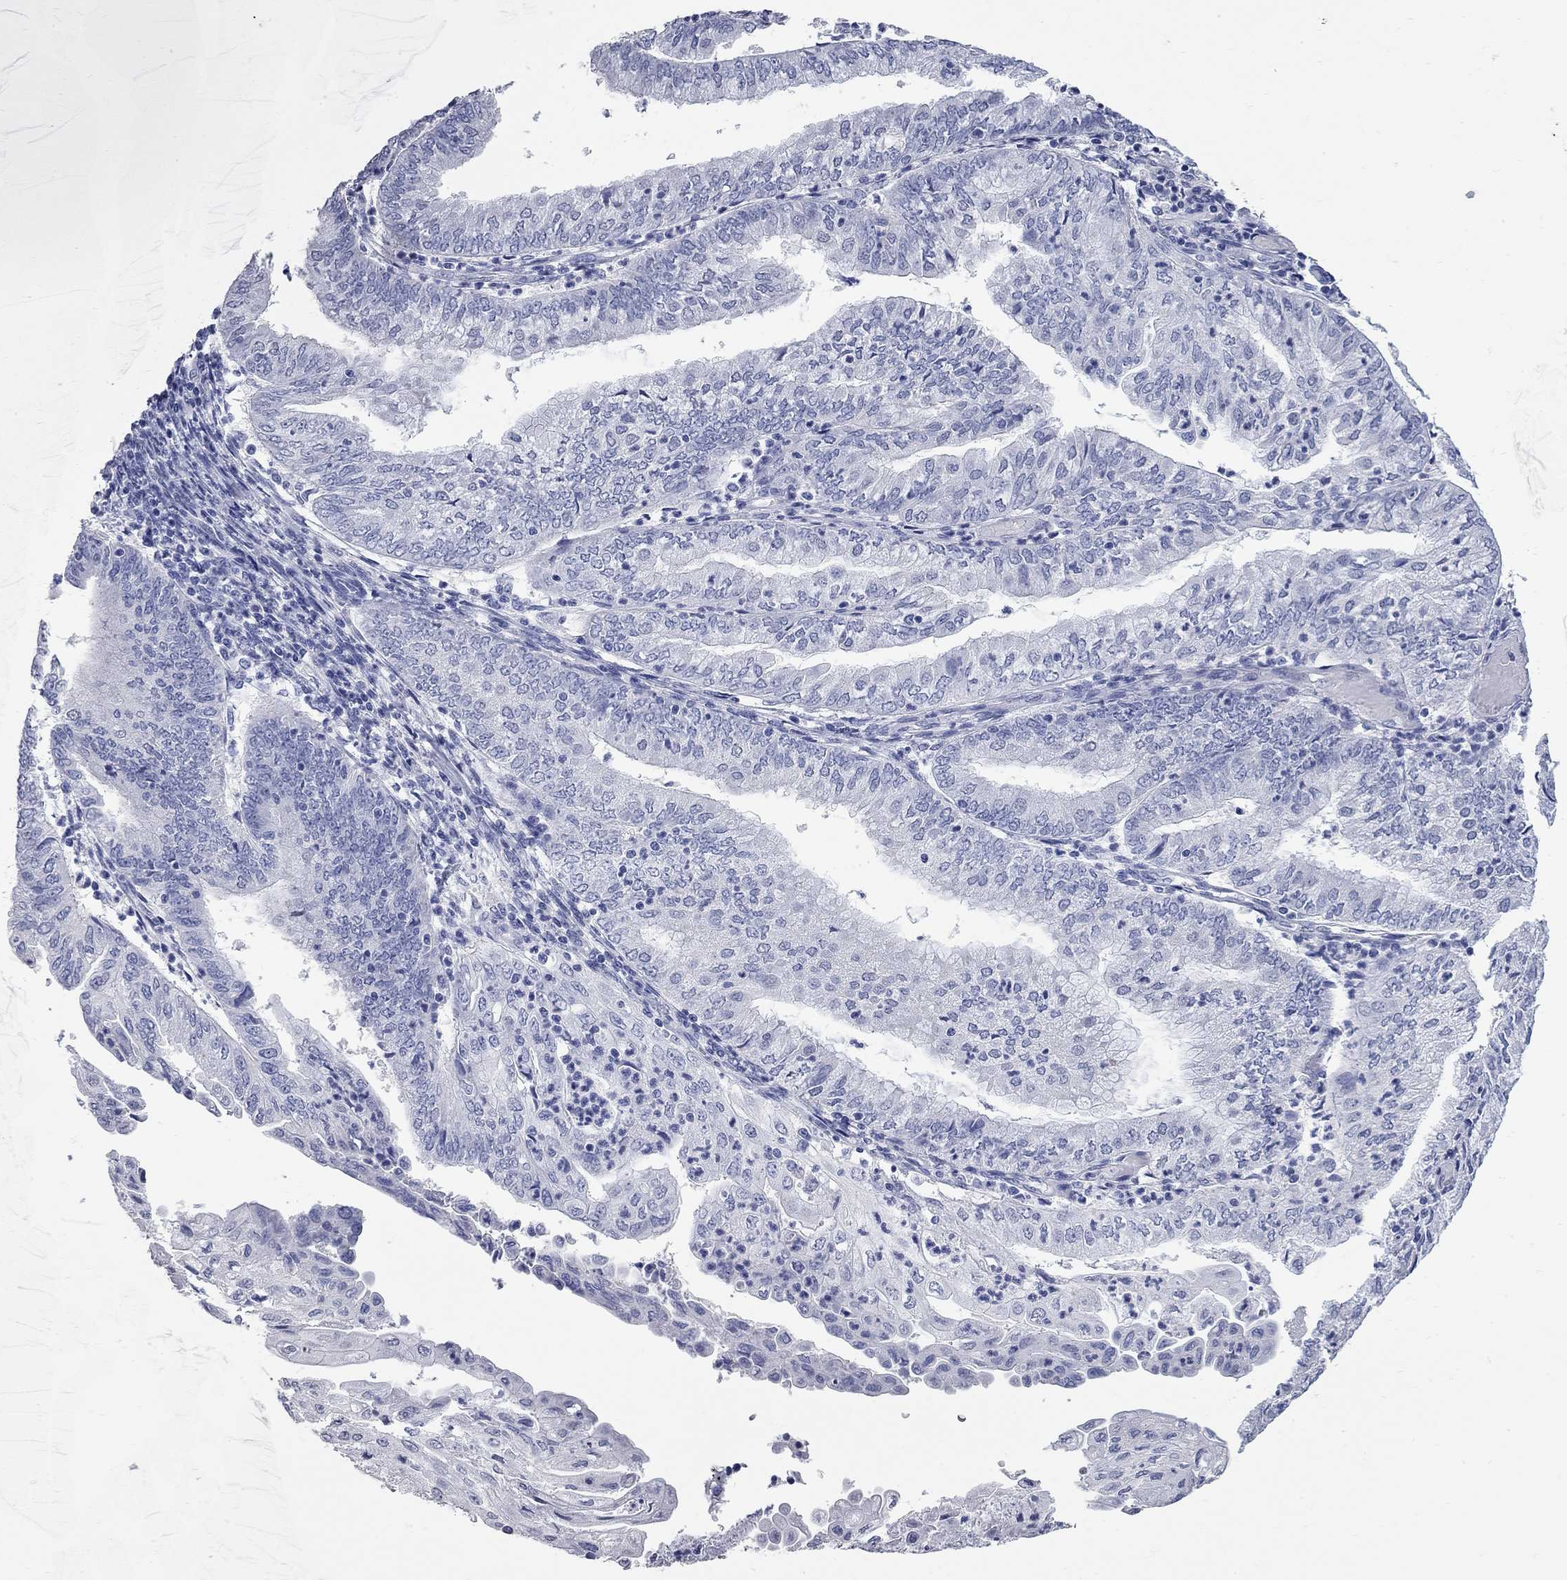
{"staining": {"intensity": "negative", "quantity": "none", "location": "none"}, "tissue": "endometrial cancer", "cell_type": "Tumor cells", "image_type": "cancer", "snomed": [{"axis": "morphology", "description": "Adenocarcinoma, NOS"}, {"axis": "topography", "description": "Endometrium"}], "caption": "A high-resolution image shows IHC staining of adenocarcinoma (endometrial), which reveals no significant positivity in tumor cells. The staining was performed using DAB (3,3'-diaminobenzidine) to visualize the protein expression in brown, while the nuclei were stained in blue with hematoxylin (Magnification: 20x).", "gene": "BPIFB1", "patient": {"sex": "female", "age": 55}}